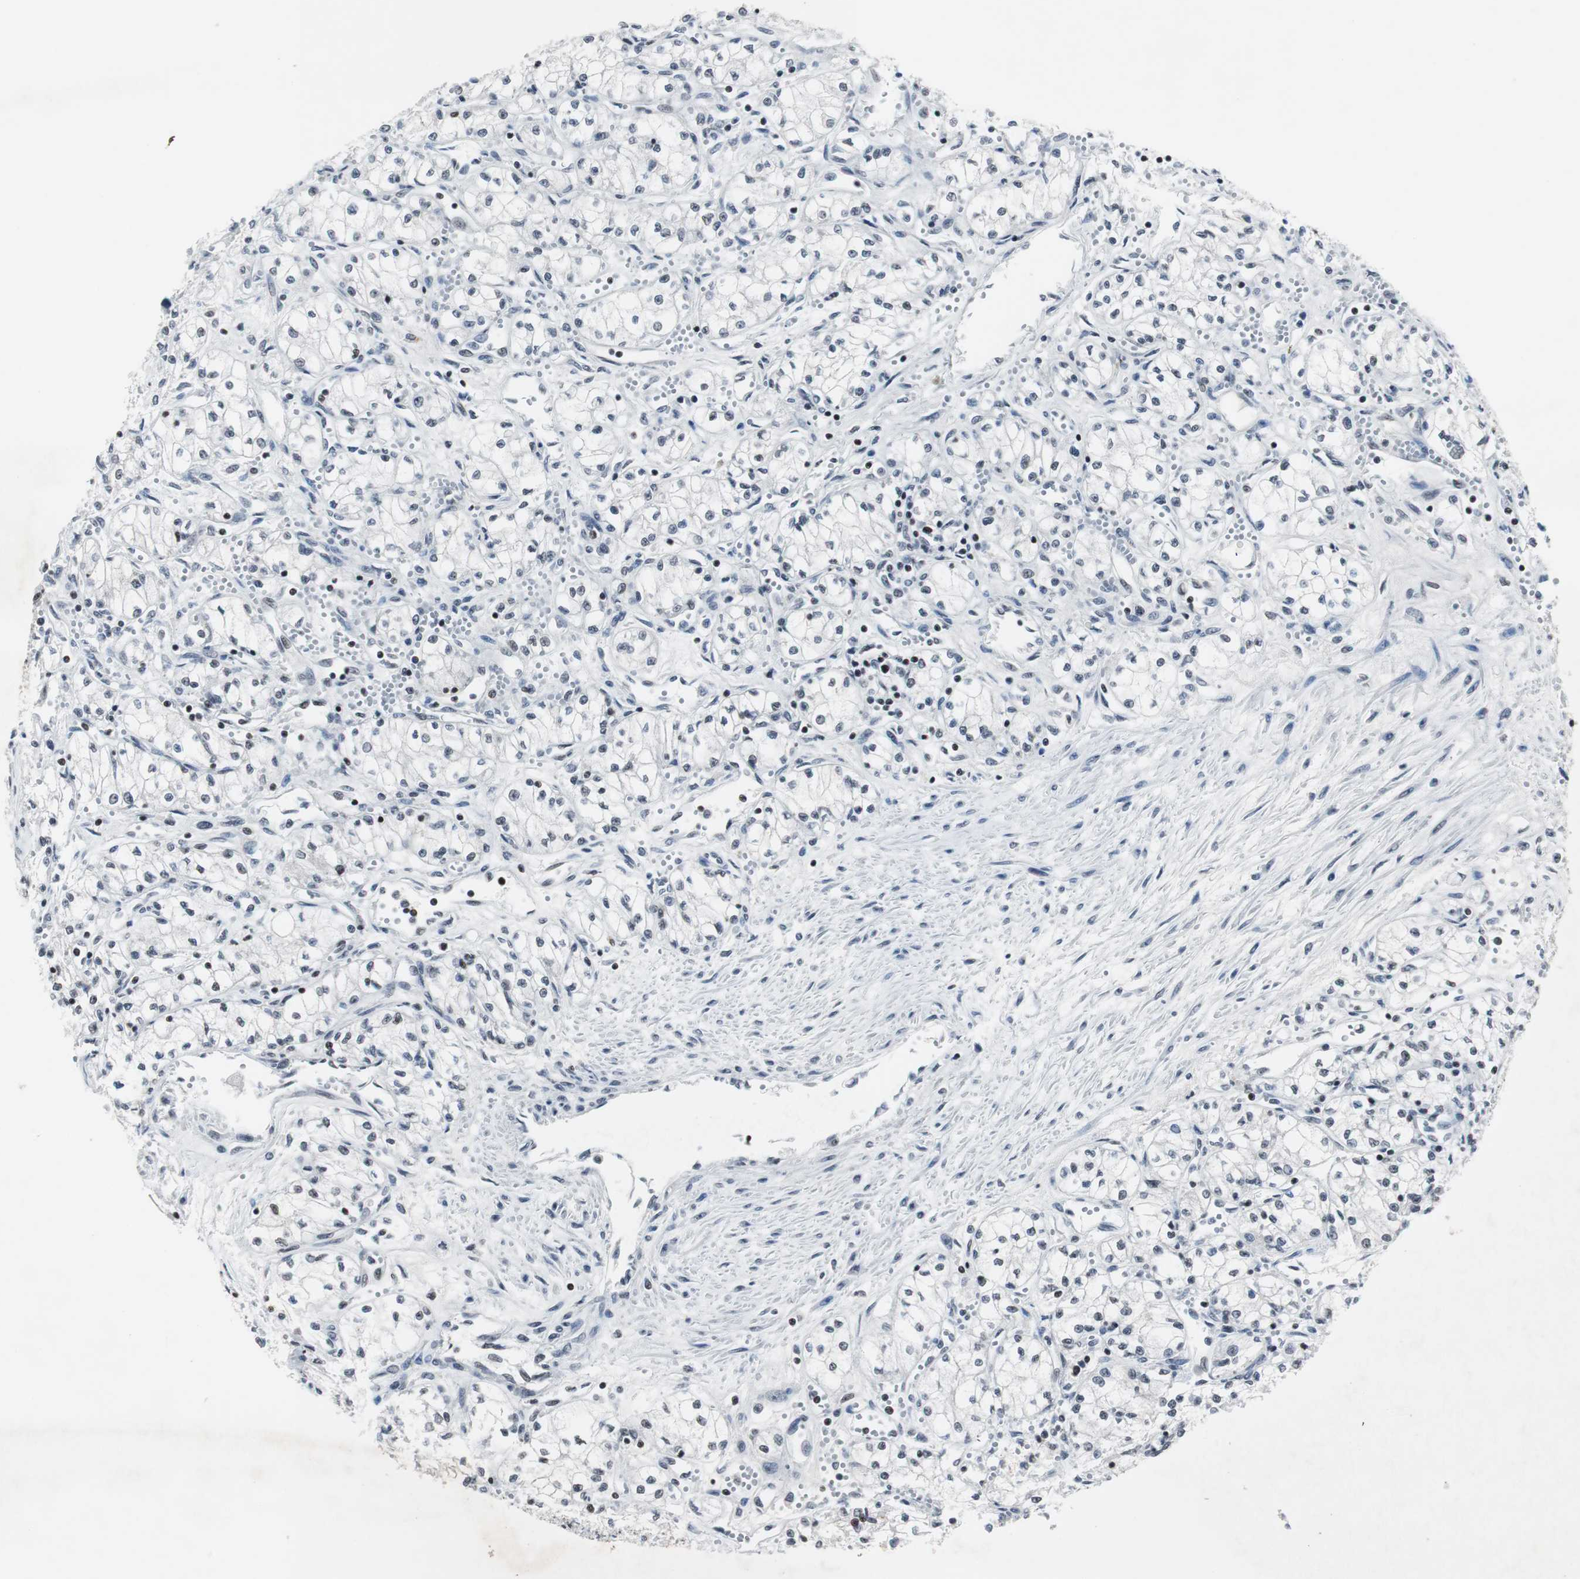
{"staining": {"intensity": "negative", "quantity": "none", "location": "none"}, "tissue": "renal cancer", "cell_type": "Tumor cells", "image_type": "cancer", "snomed": [{"axis": "morphology", "description": "Normal tissue, NOS"}, {"axis": "morphology", "description": "Adenocarcinoma, NOS"}, {"axis": "topography", "description": "Kidney"}], "caption": "Renal adenocarcinoma was stained to show a protein in brown. There is no significant staining in tumor cells.", "gene": "RAD9A", "patient": {"sex": "male", "age": 59}}